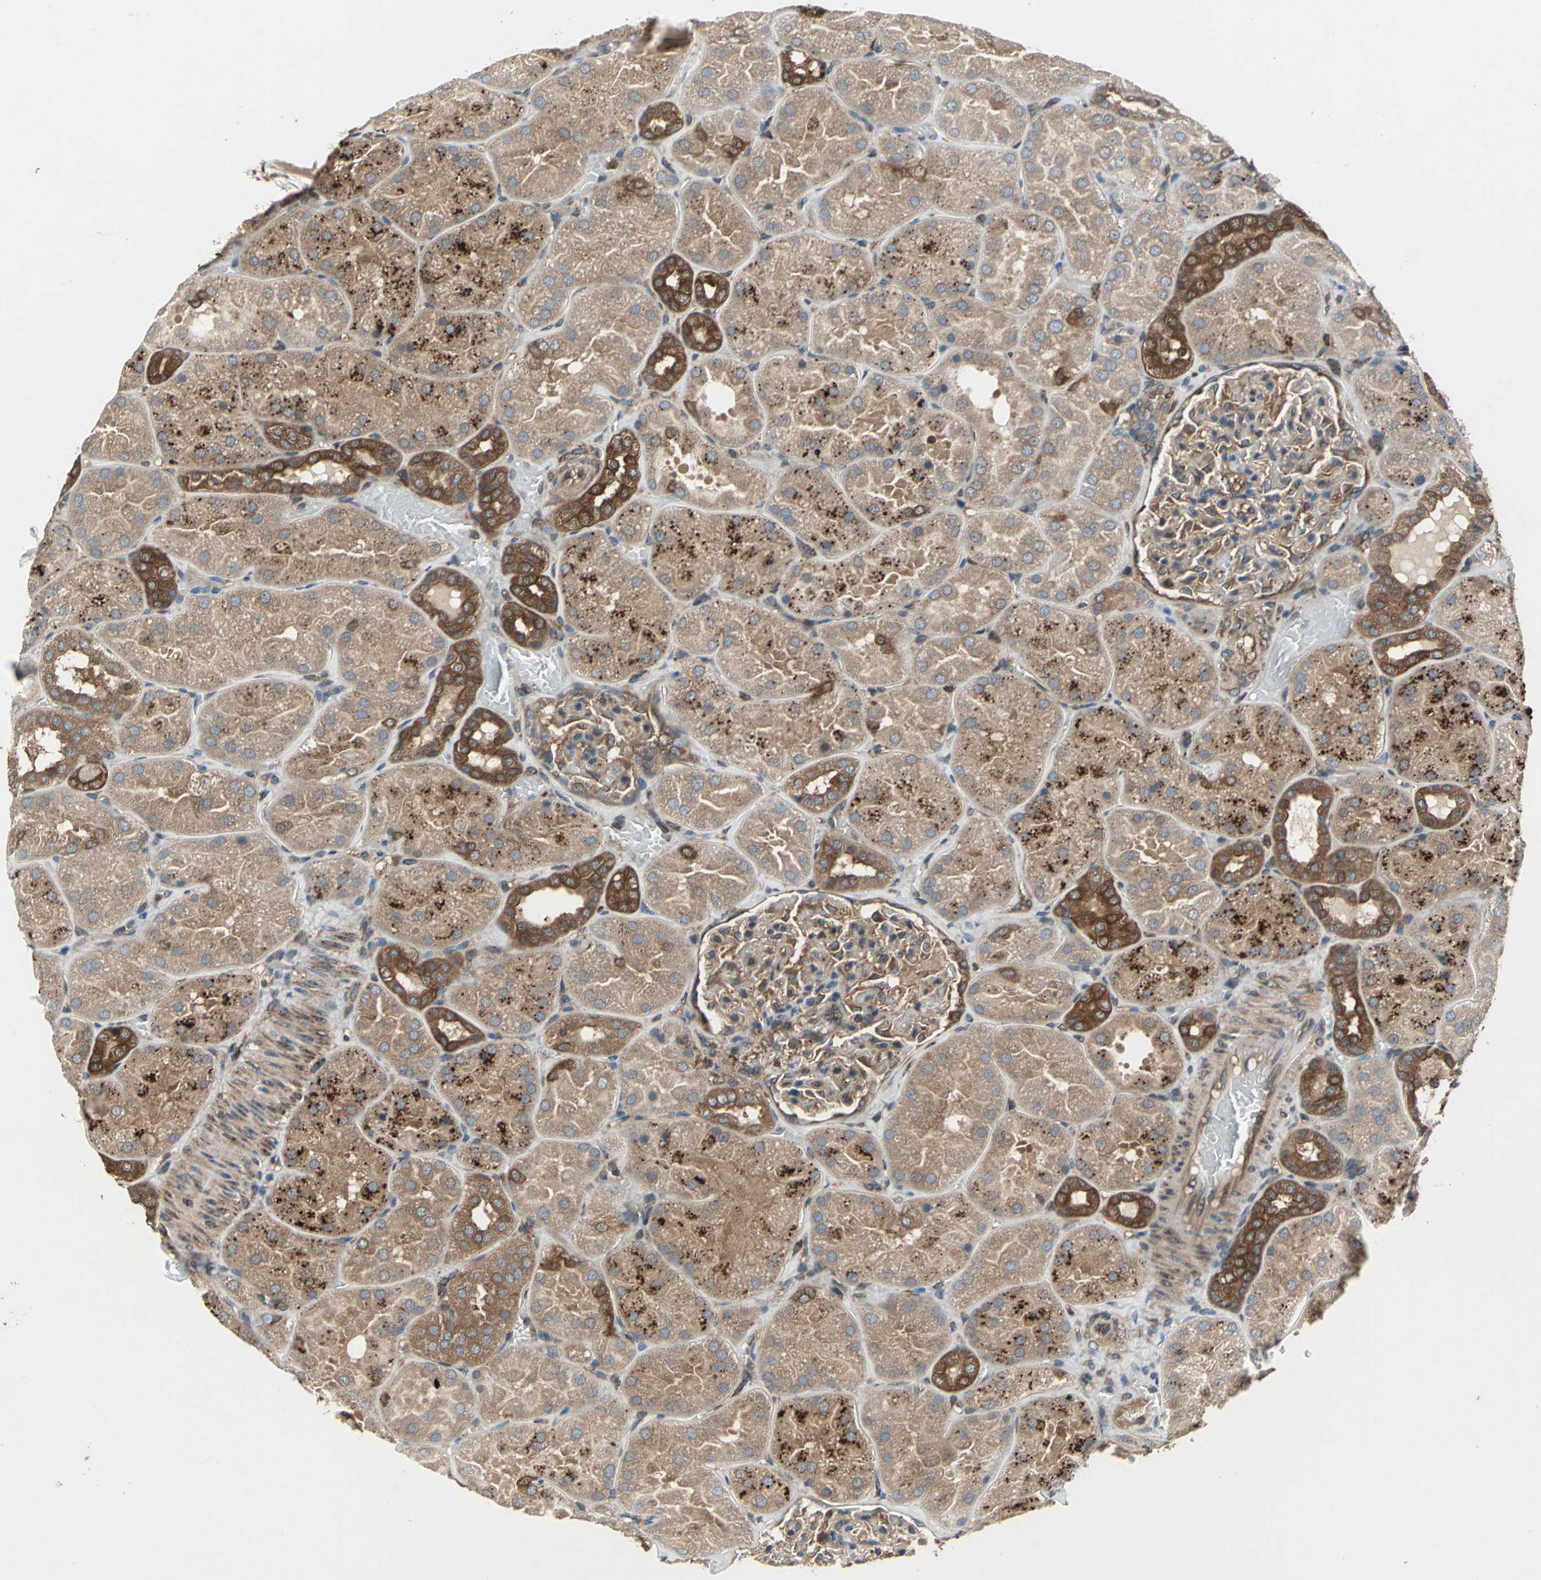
{"staining": {"intensity": "moderate", "quantity": "25%-75%", "location": "cytoplasmic/membranous"}, "tissue": "kidney", "cell_type": "Cells in glomeruli", "image_type": "normal", "snomed": [{"axis": "morphology", "description": "Normal tissue, NOS"}, {"axis": "topography", "description": "Kidney"}], "caption": "Immunohistochemistry image of benign kidney: human kidney stained using IHC shows medium levels of moderate protein expression localized specifically in the cytoplasmic/membranous of cells in glomeruli, appearing as a cytoplasmic/membranous brown color.", "gene": "CAPN1", "patient": {"sex": "male", "age": 28}}